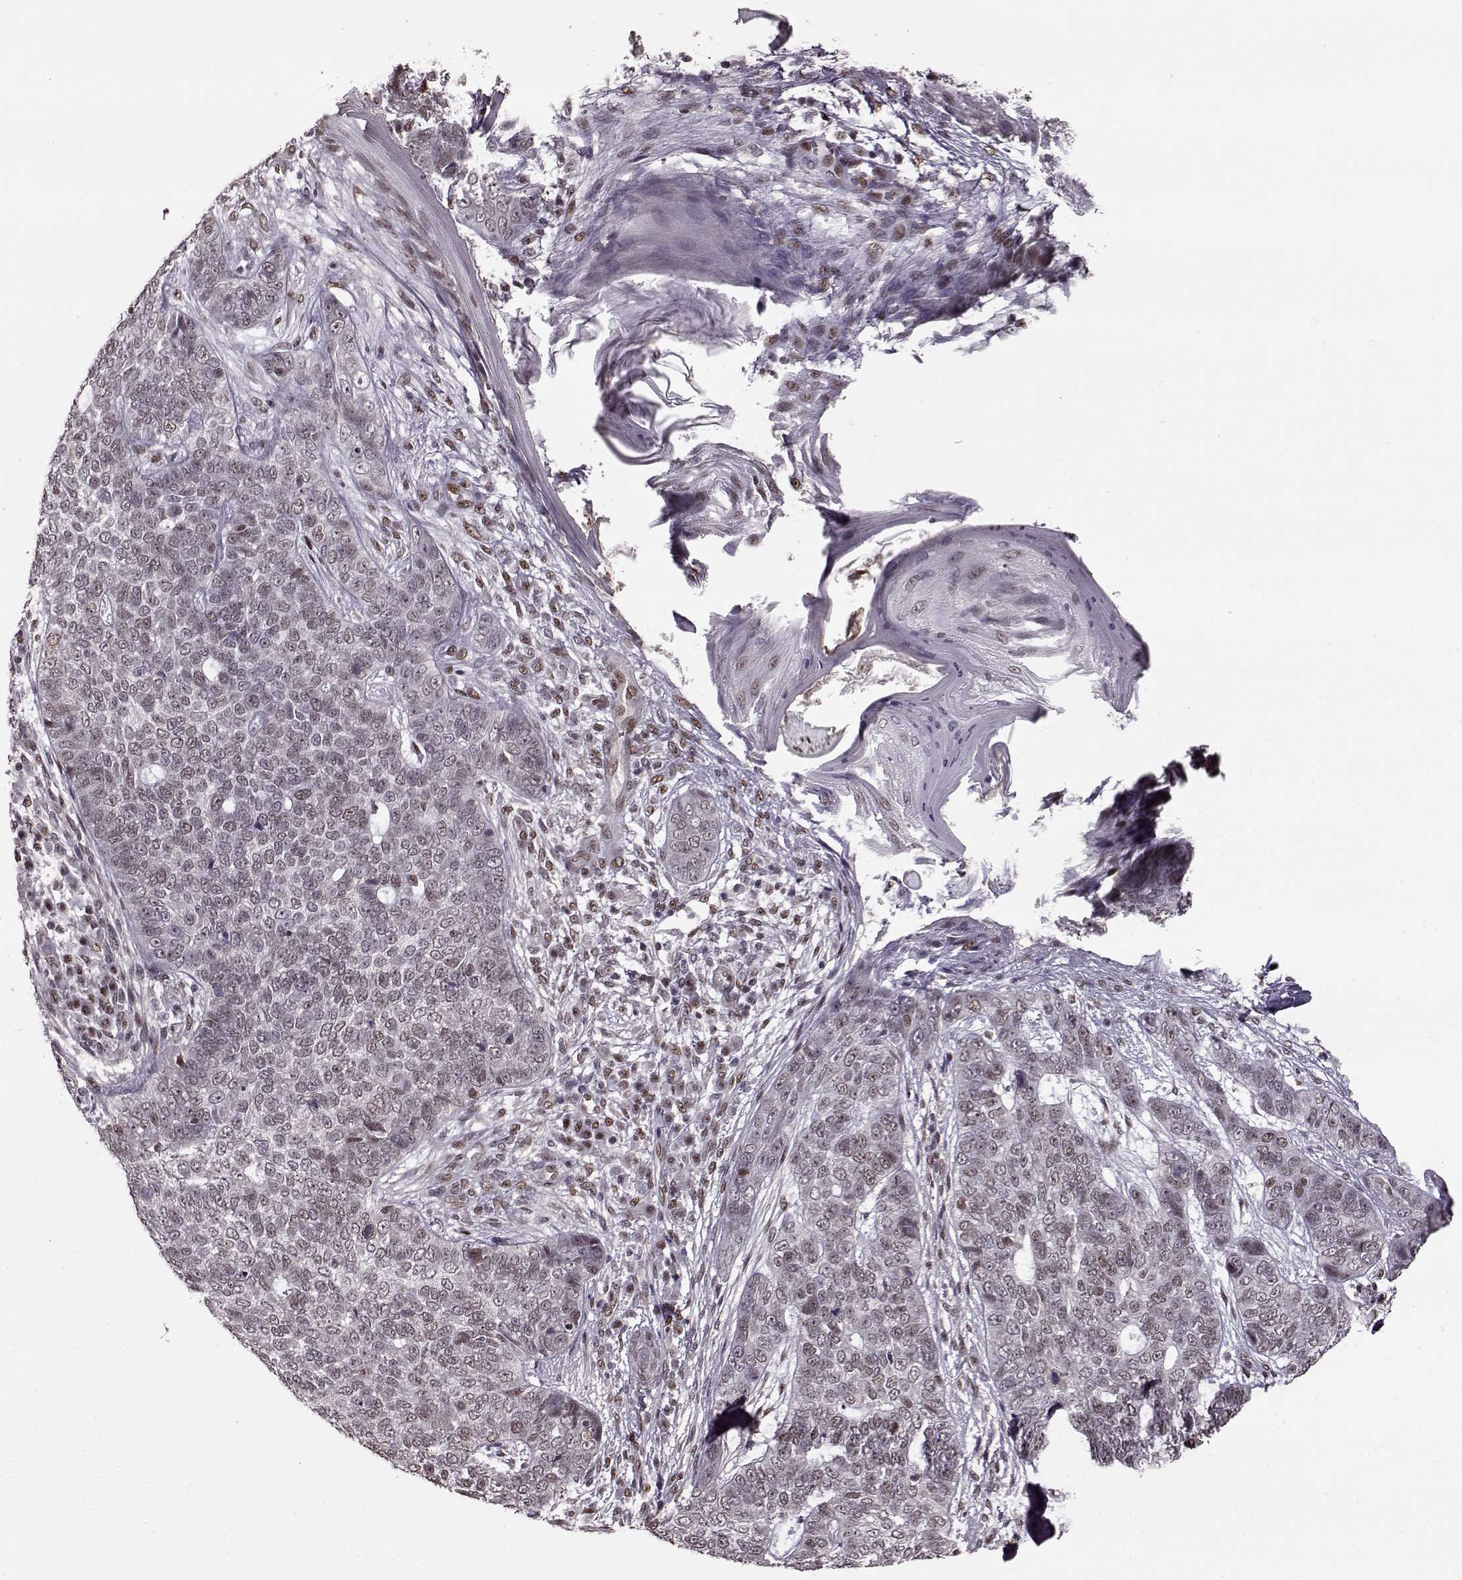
{"staining": {"intensity": "weak", "quantity": "<25%", "location": "nuclear"}, "tissue": "skin cancer", "cell_type": "Tumor cells", "image_type": "cancer", "snomed": [{"axis": "morphology", "description": "Basal cell carcinoma"}, {"axis": "topography", "description": "Skin"}], "caption": "This is a histopathology image of immunohistochemistry (IHC) staining of skin cancer, which shows no positivity in tumor cells.", "gene": "FTO", "patient": {"sex": "female", "age": 69}}